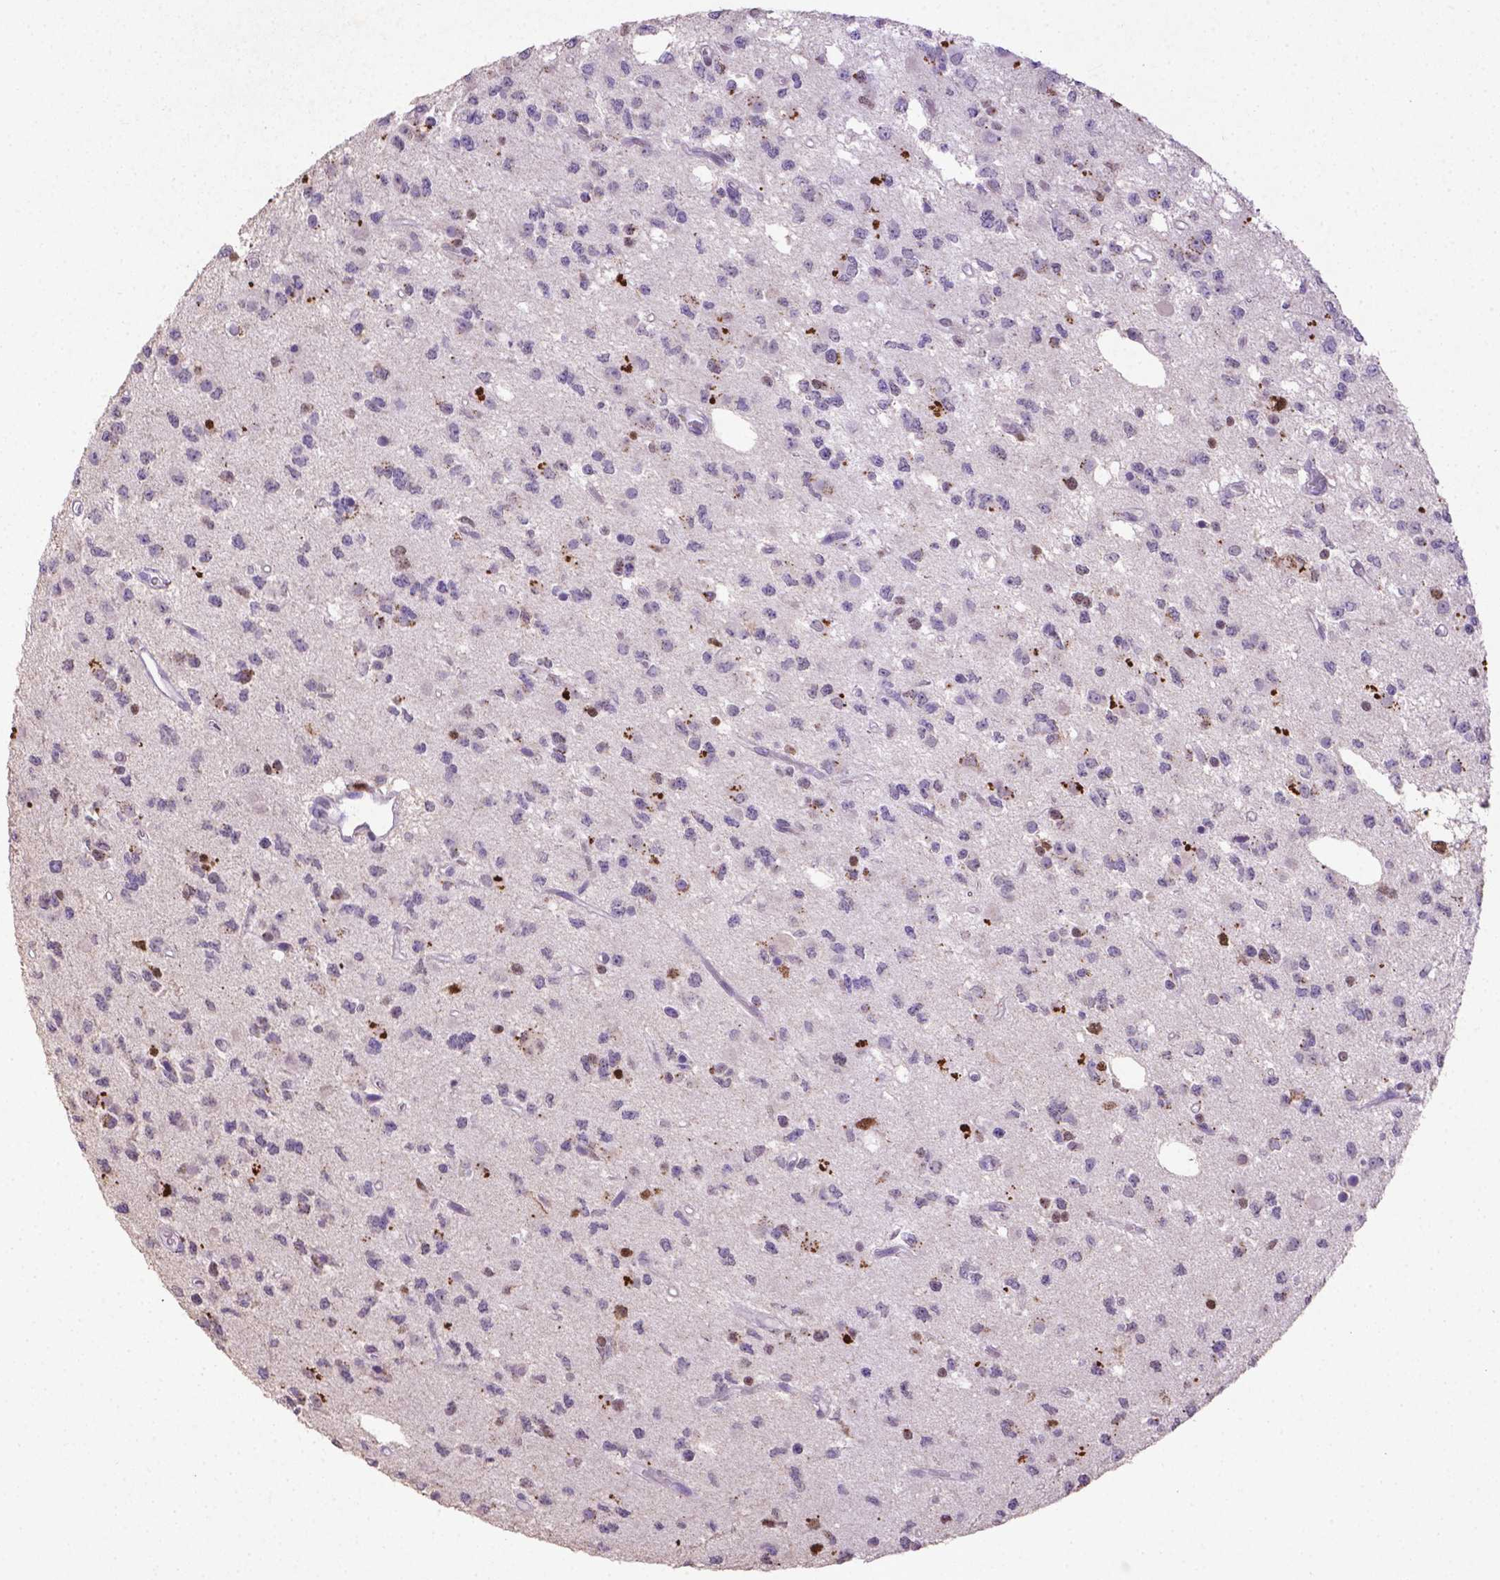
{"staining": {"intensity": "negative", "quantity": "none", "location": "none"}, "tissue": "glioma", "cell_type": "Tumor cells", "image_type": "cancer", "snomed": [{"axis": "morphology", "description": "Glioma, malignant, Low grade"}, {"axis": "topography", "description": "Brain"}], "caption": "DAB immunohistochemical staining of malignant low-grade glioma demonstrates no significant staining in tumor cells. (Brightfield microscopy of DAB immunohistochemistry at high magnification).", "gene": "CDKN1A", "patient": {"sex": "female", "age": 45}}